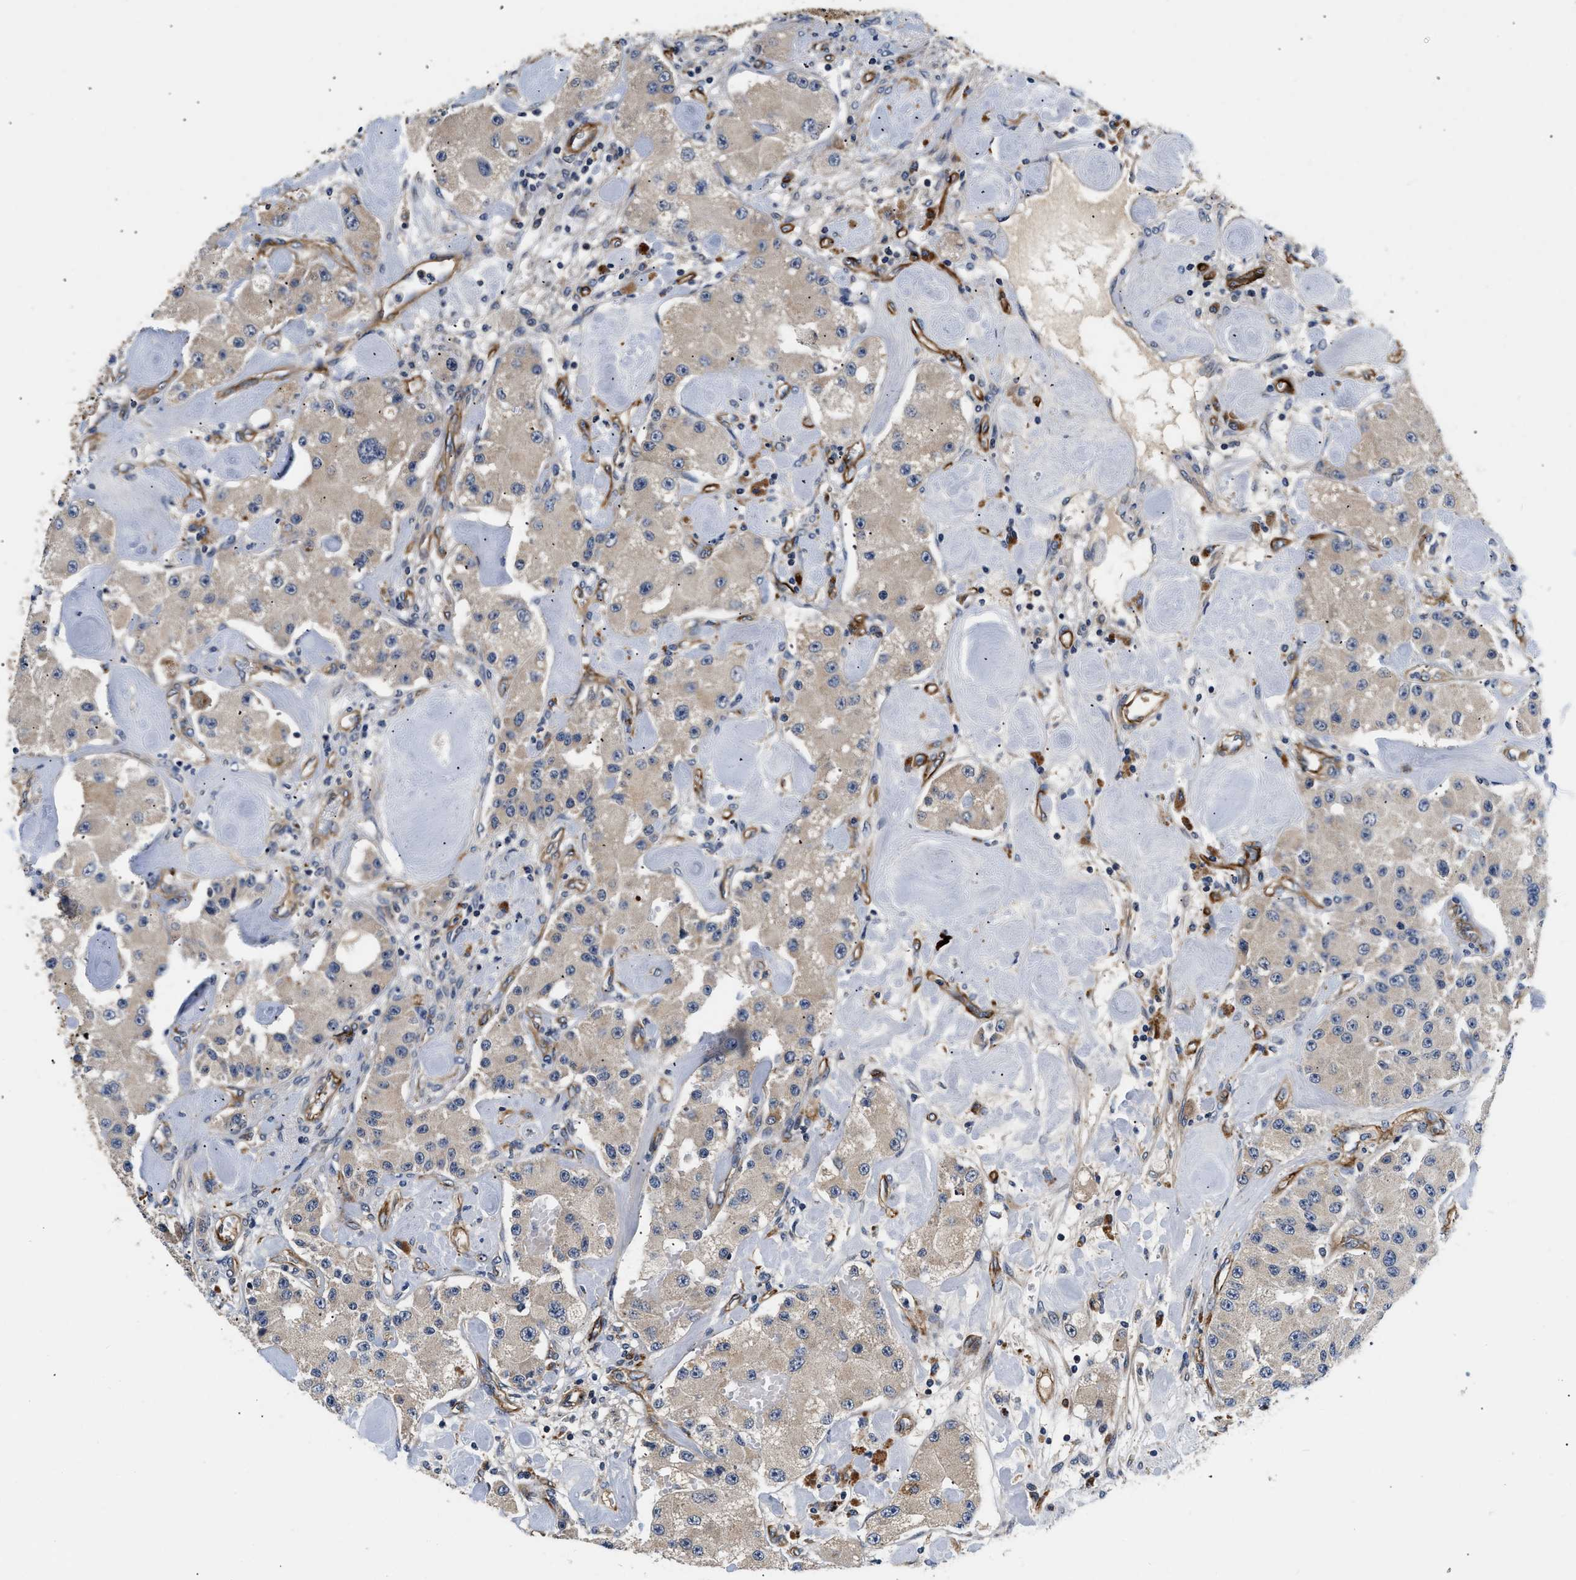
{"staining": {"intensity": "weak", "quantity": "25%-75%", "location": "cytoplasmic/membranous"}, "tissue": "carcinoid", "cell_type": "Tumor cells", "image_type": "cancer", "snomed": [{"axis": "morphology", "description": "Carcinoid, malignant, NOS"}, {"axis": "topography", "description": "Pancreas"}], "caption": "Immunohistochemistry (DAB (3,3'-diaminobenzidine)) staining of carcinoid (malignant) shows weak cytoplasmic/membranous protein positivity in approximately 25%-75% of tumor cells.", "gene": "NME6", "patient": {"sex": "male", "age": 41}}